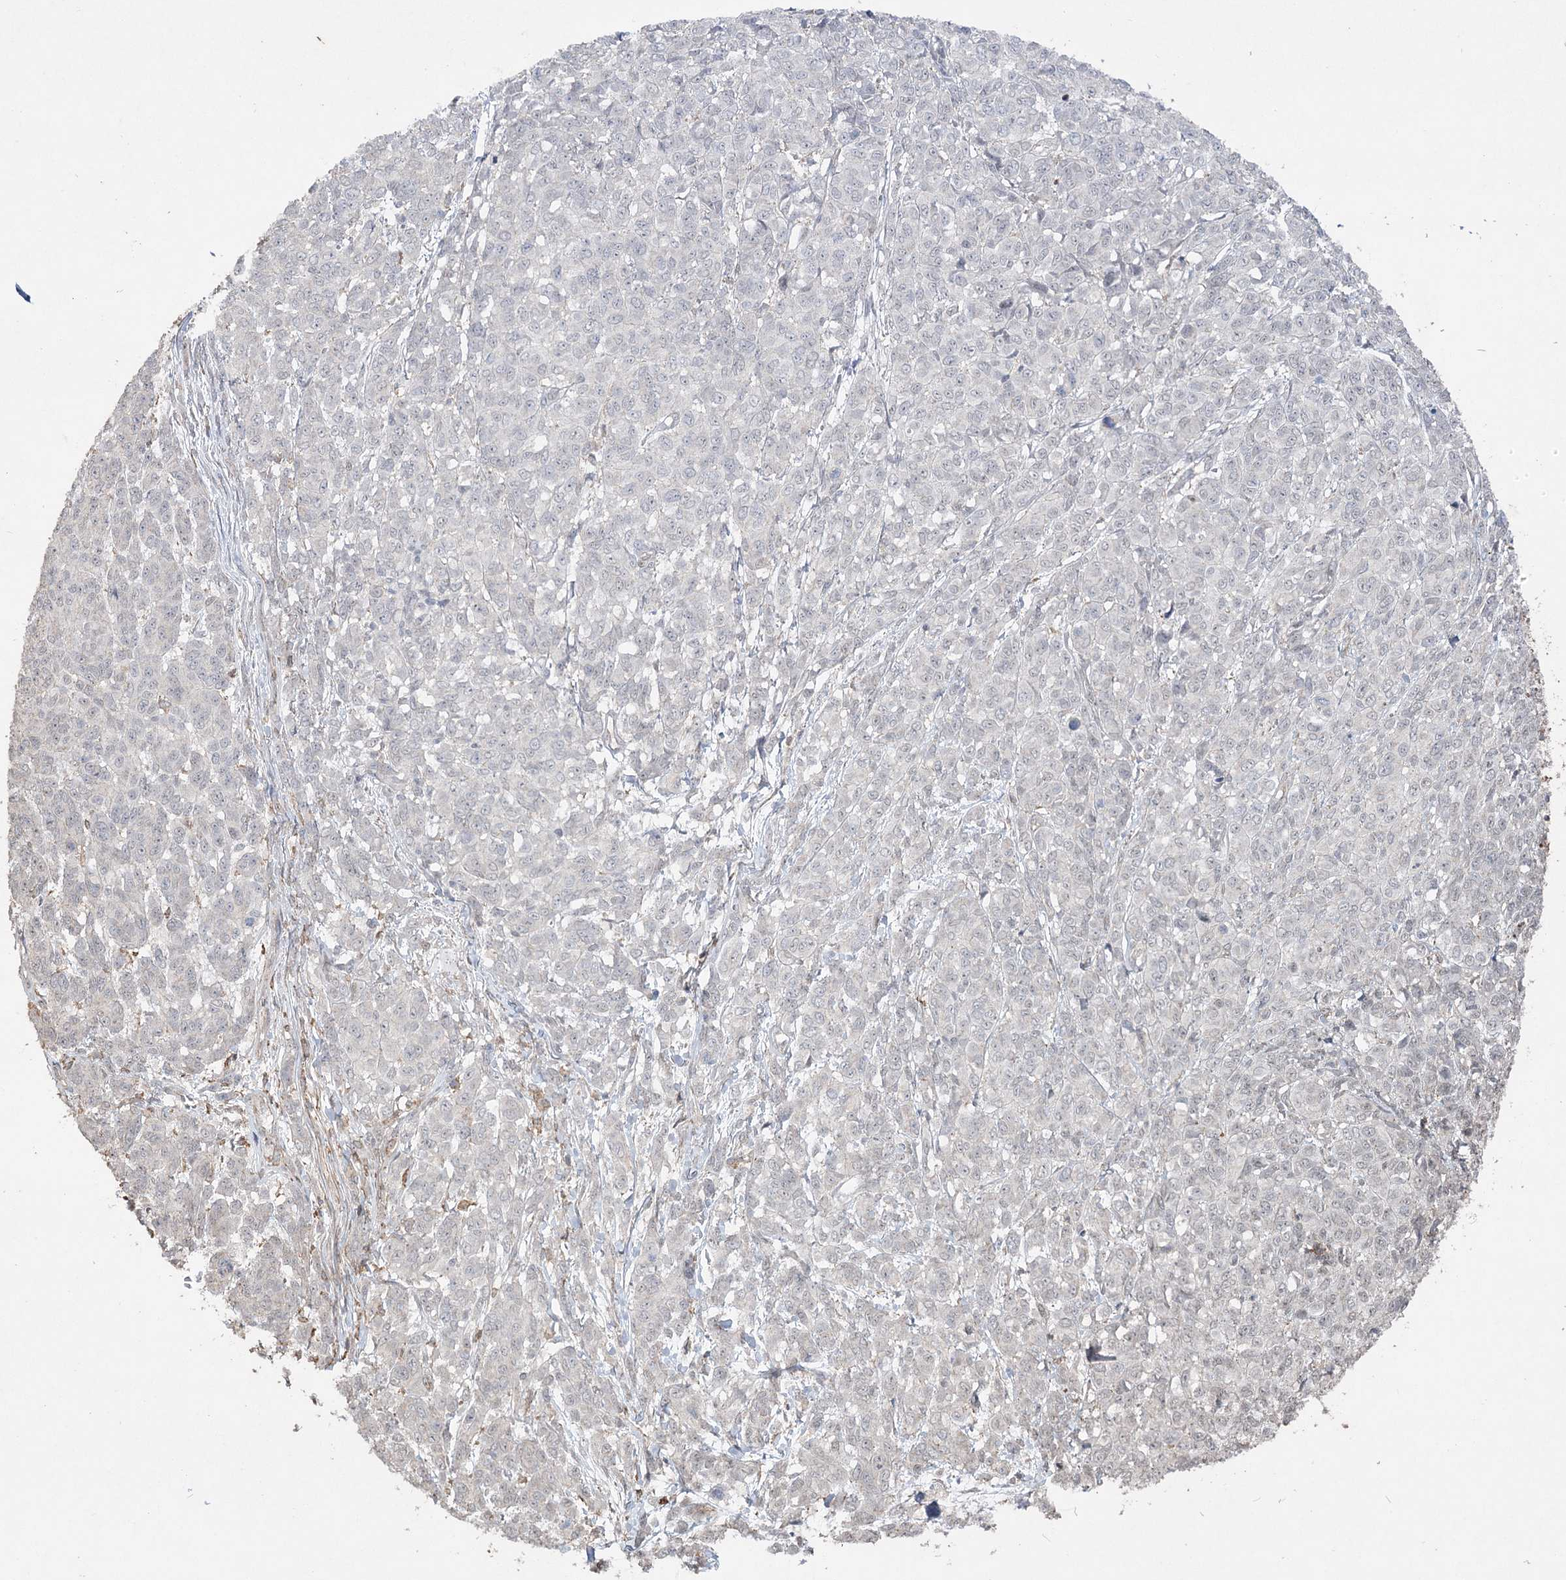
{"staining": {"intensity": "negative", "quantity": "none", "location": "none"}, "tissue": "melanoma", "cell_type": "Tumor cells", "image_type": "cancer", "snomed": [{"axis": "morphology", "description": "Malignant melanoma, NOS"}, {"axis": "topography", "description": "Skin"}], "caption": "This is an IHC image of melanoma. There is no staining in tumor cells.", "gene": "OBSL1", "patient": {"sex": "male", "age": 49}}